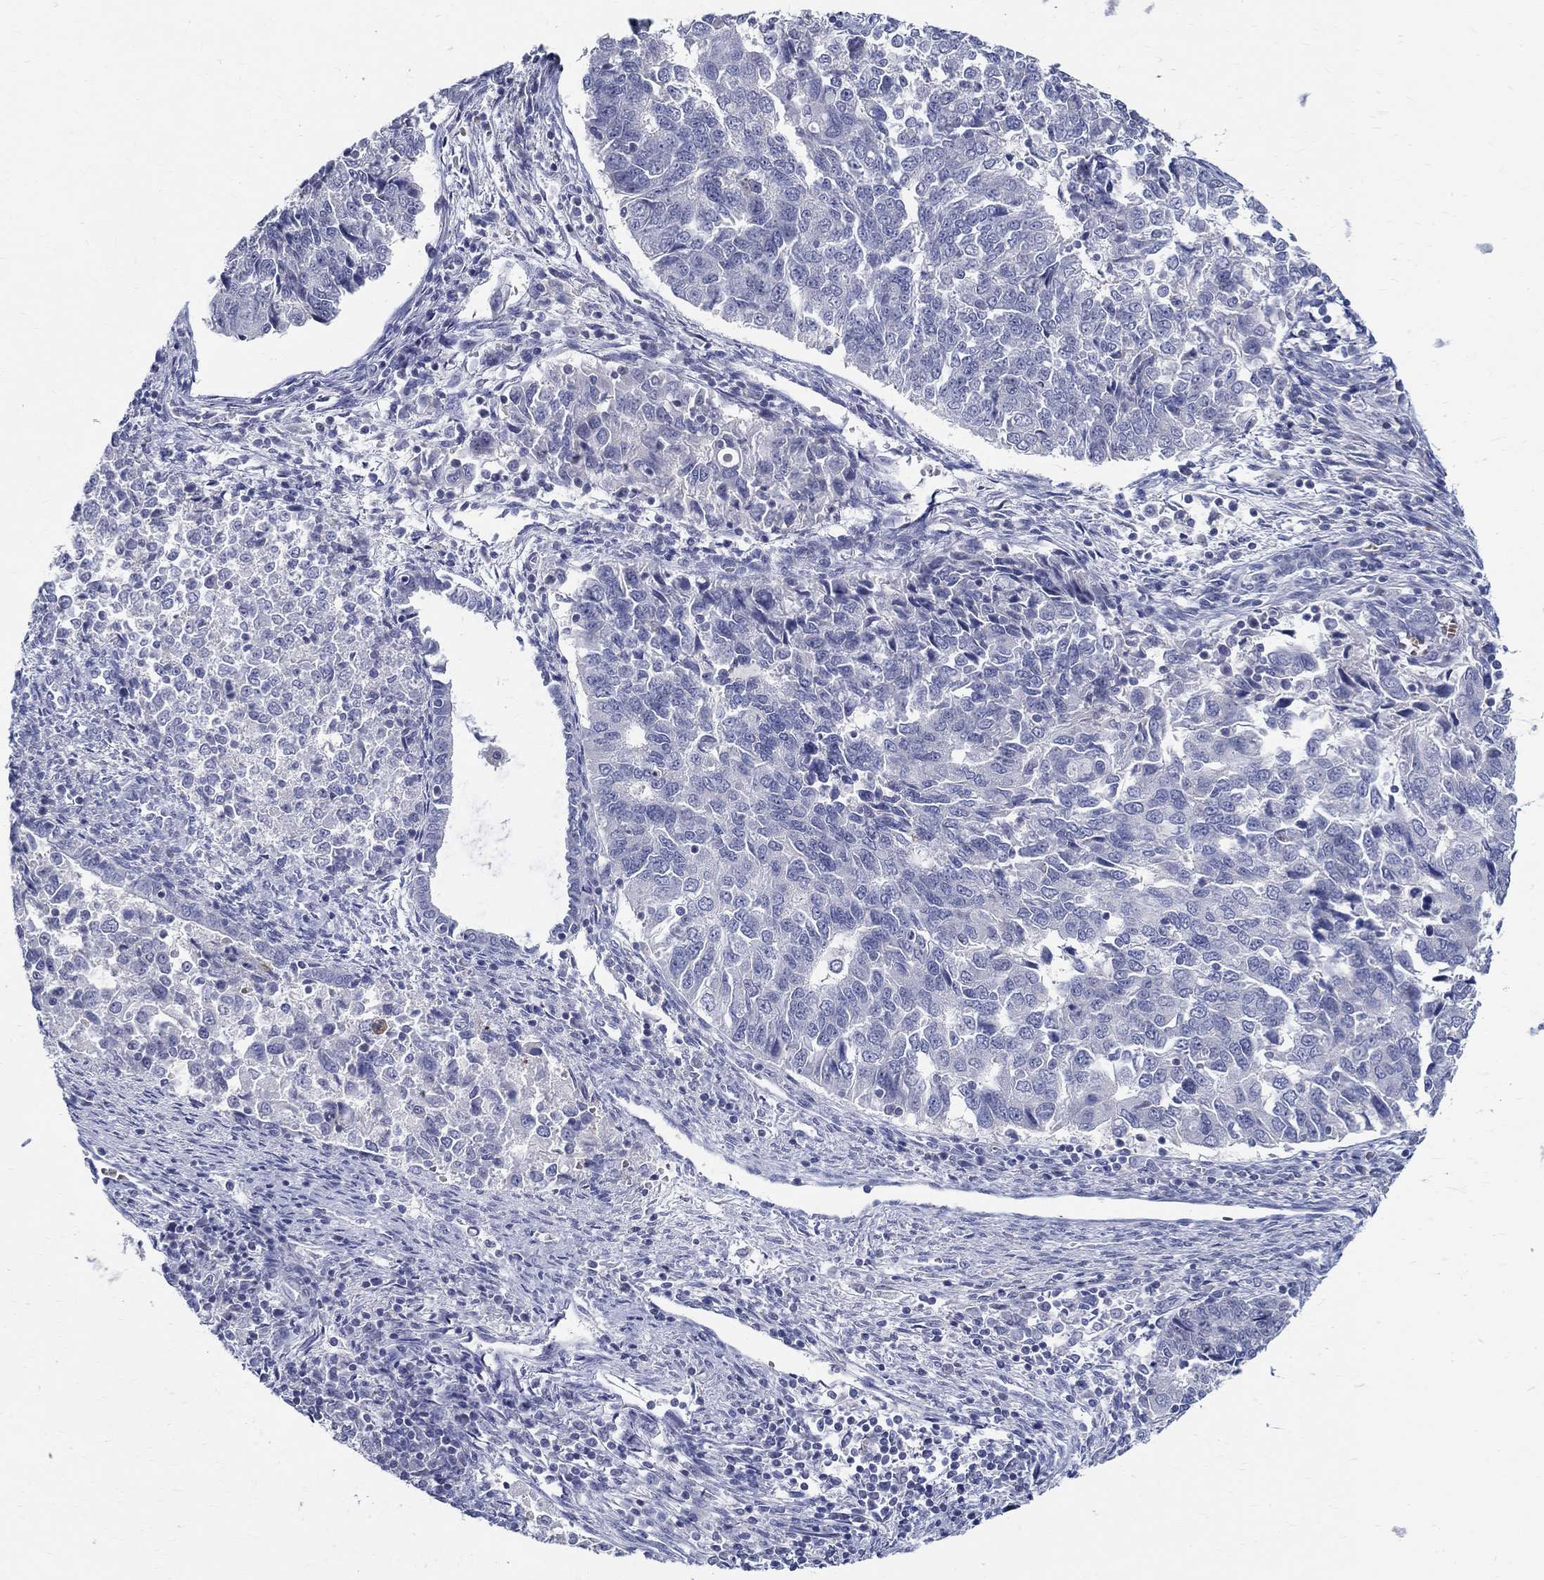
{"staining": {"intensity": "negative", "quantity": "none", "location": "none"}, "tissue": "endometrial cancer", "cell_type": "Tumor cells", "image_type": "cancer", "snomed": [{"axis": "morphology", "description": "Adenocarcinoma, NOS"}, {"axis": "topography", "description": "Endometrium"}], "caption": "Immunohistochemistry (IHC) image of neoplastic tissue: endometrial adenocarcinoma stained with DAB (3,3'-diaminobenzidine) reveals no significant protein staining in tumor cells.", "gene": "CETN1", "patient": {"sex": "female", "age": 43}}